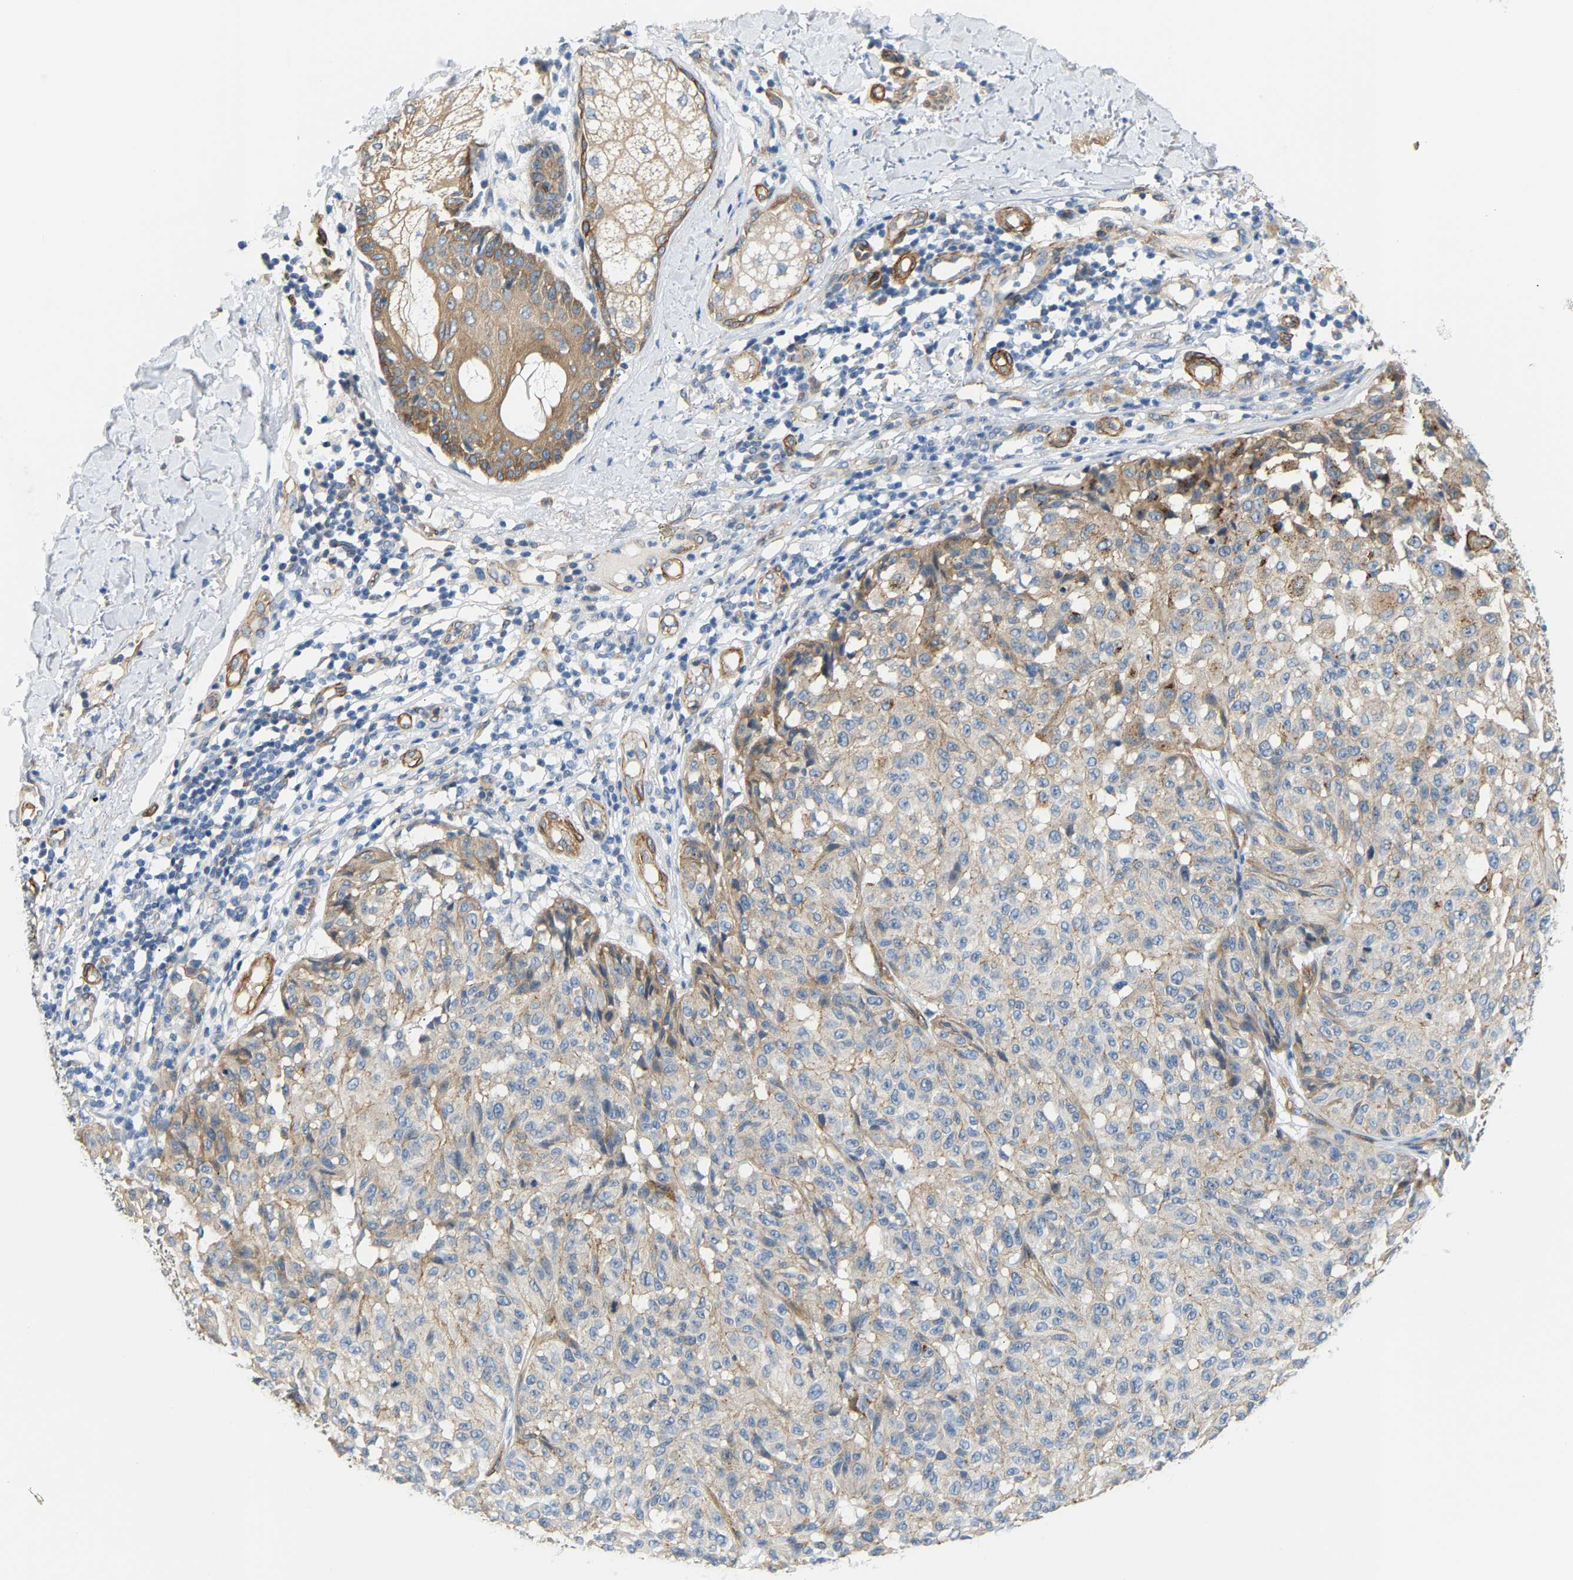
{"staining": {"intensity": "weak", "quantity": "<25%", "location": "cytoplasmic/membranous"}, "tissue": "melanoma", "cell_type": "Tumor cells", "image_type": "cancer", "snomed": [{"axis": "morphology", "description": "Malignant melanoma, NOS"}, {"axis": "topography", "description": "Skin"}], "caption": "Immunohistochemistry micrograph of human melanoma stained for a protein (brown), which shows no expression in tumor cells.", "gene": "PAWR", "patient": {"sex": "female", "age": 46}}